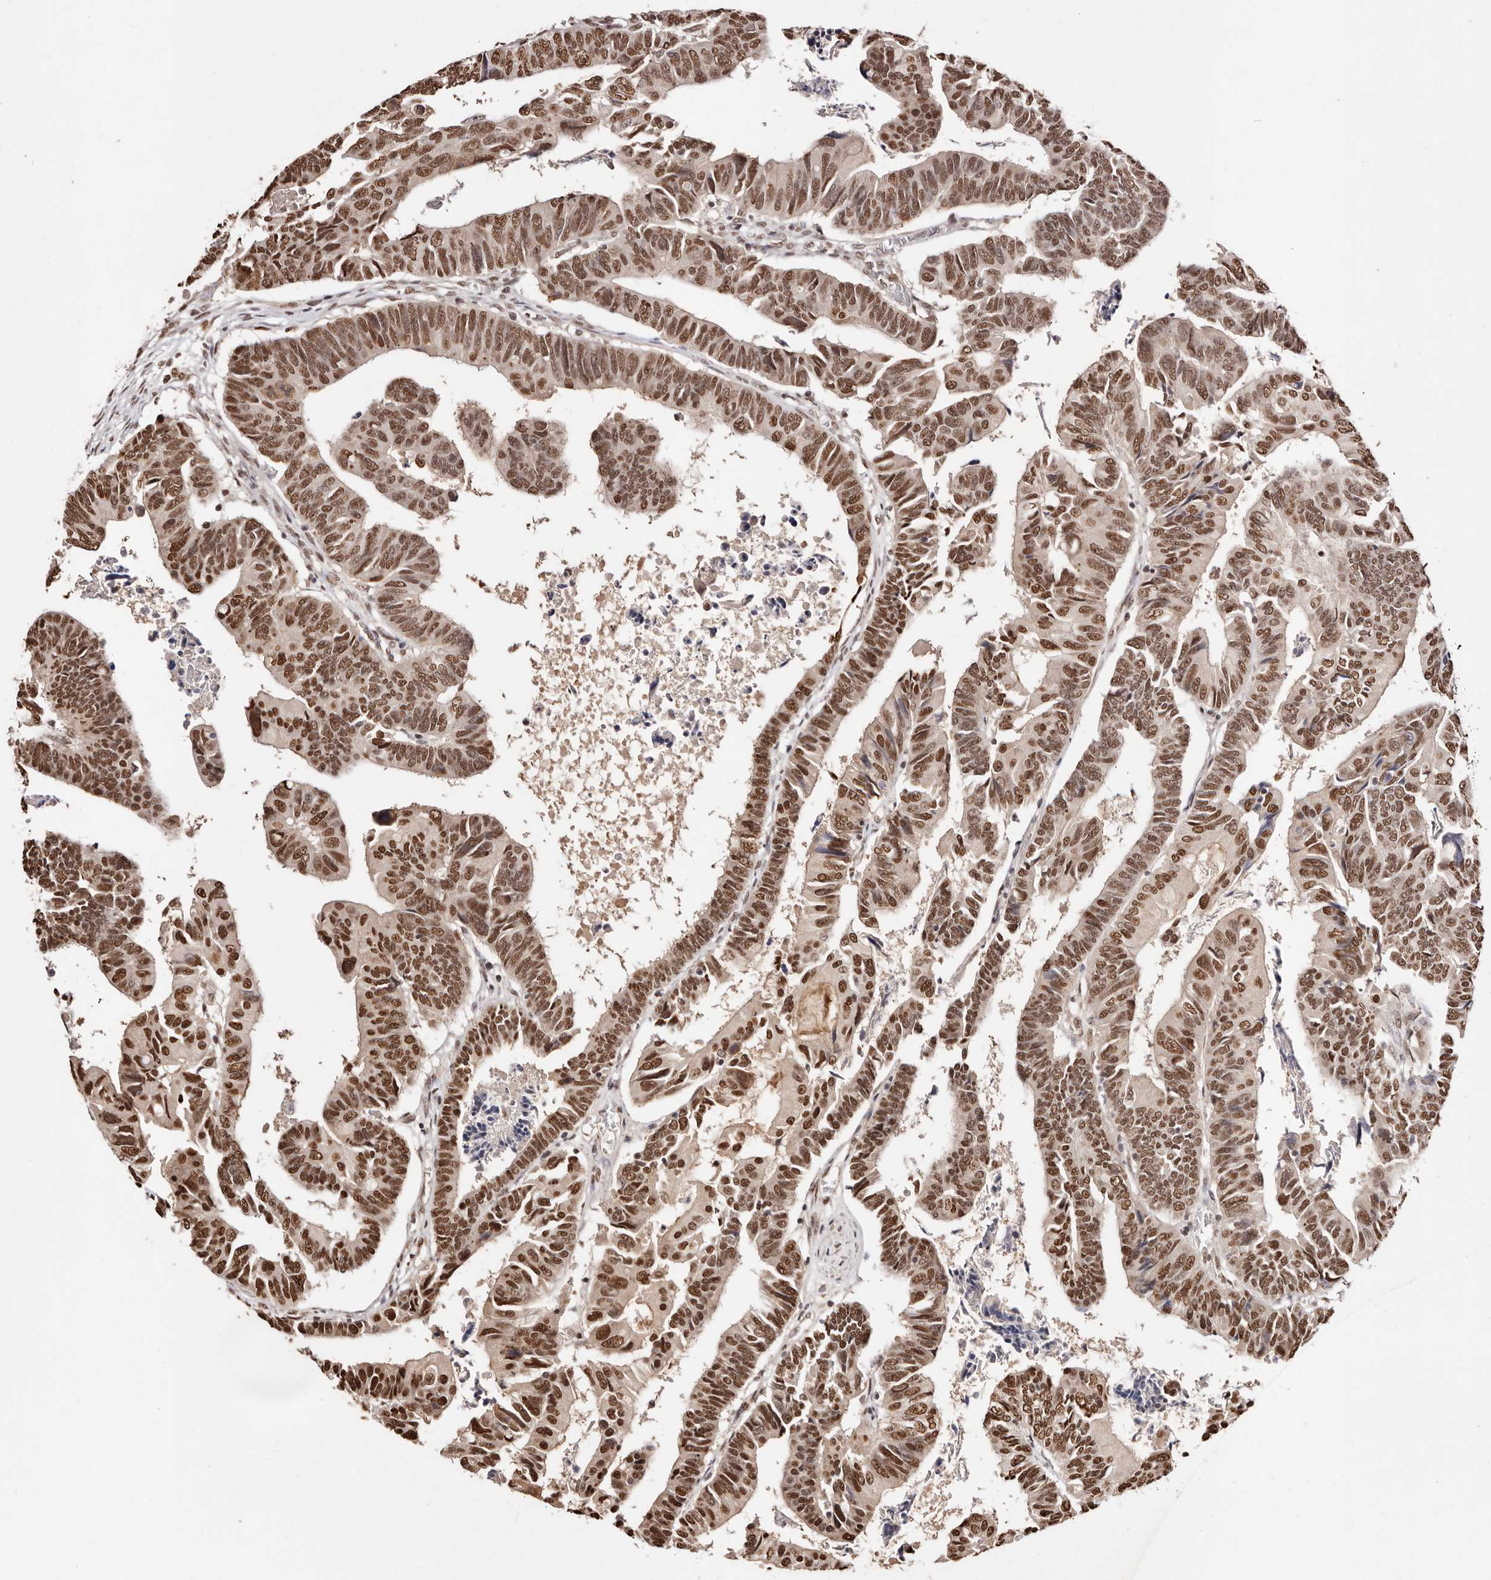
{"staining": {"intensity": "strong", "quantity": ">75%", "location": "nuclear"}, "tissue": "colorectal cancer", "cell_type": "Tumor cells", "image_type": "cancer", "snomed": [{"axis": "morphology", "description": "Adenocarcinoma, NOS"}, {"axis": "topography", "description": "Rectum"}], "caption": "Strong nuclear expression is identified in about >75% of tumor cells in colorectal cancer (adenocarcinoma).", "gene": "BICRAL", "patient": {"sex": "female", "age": 65}}